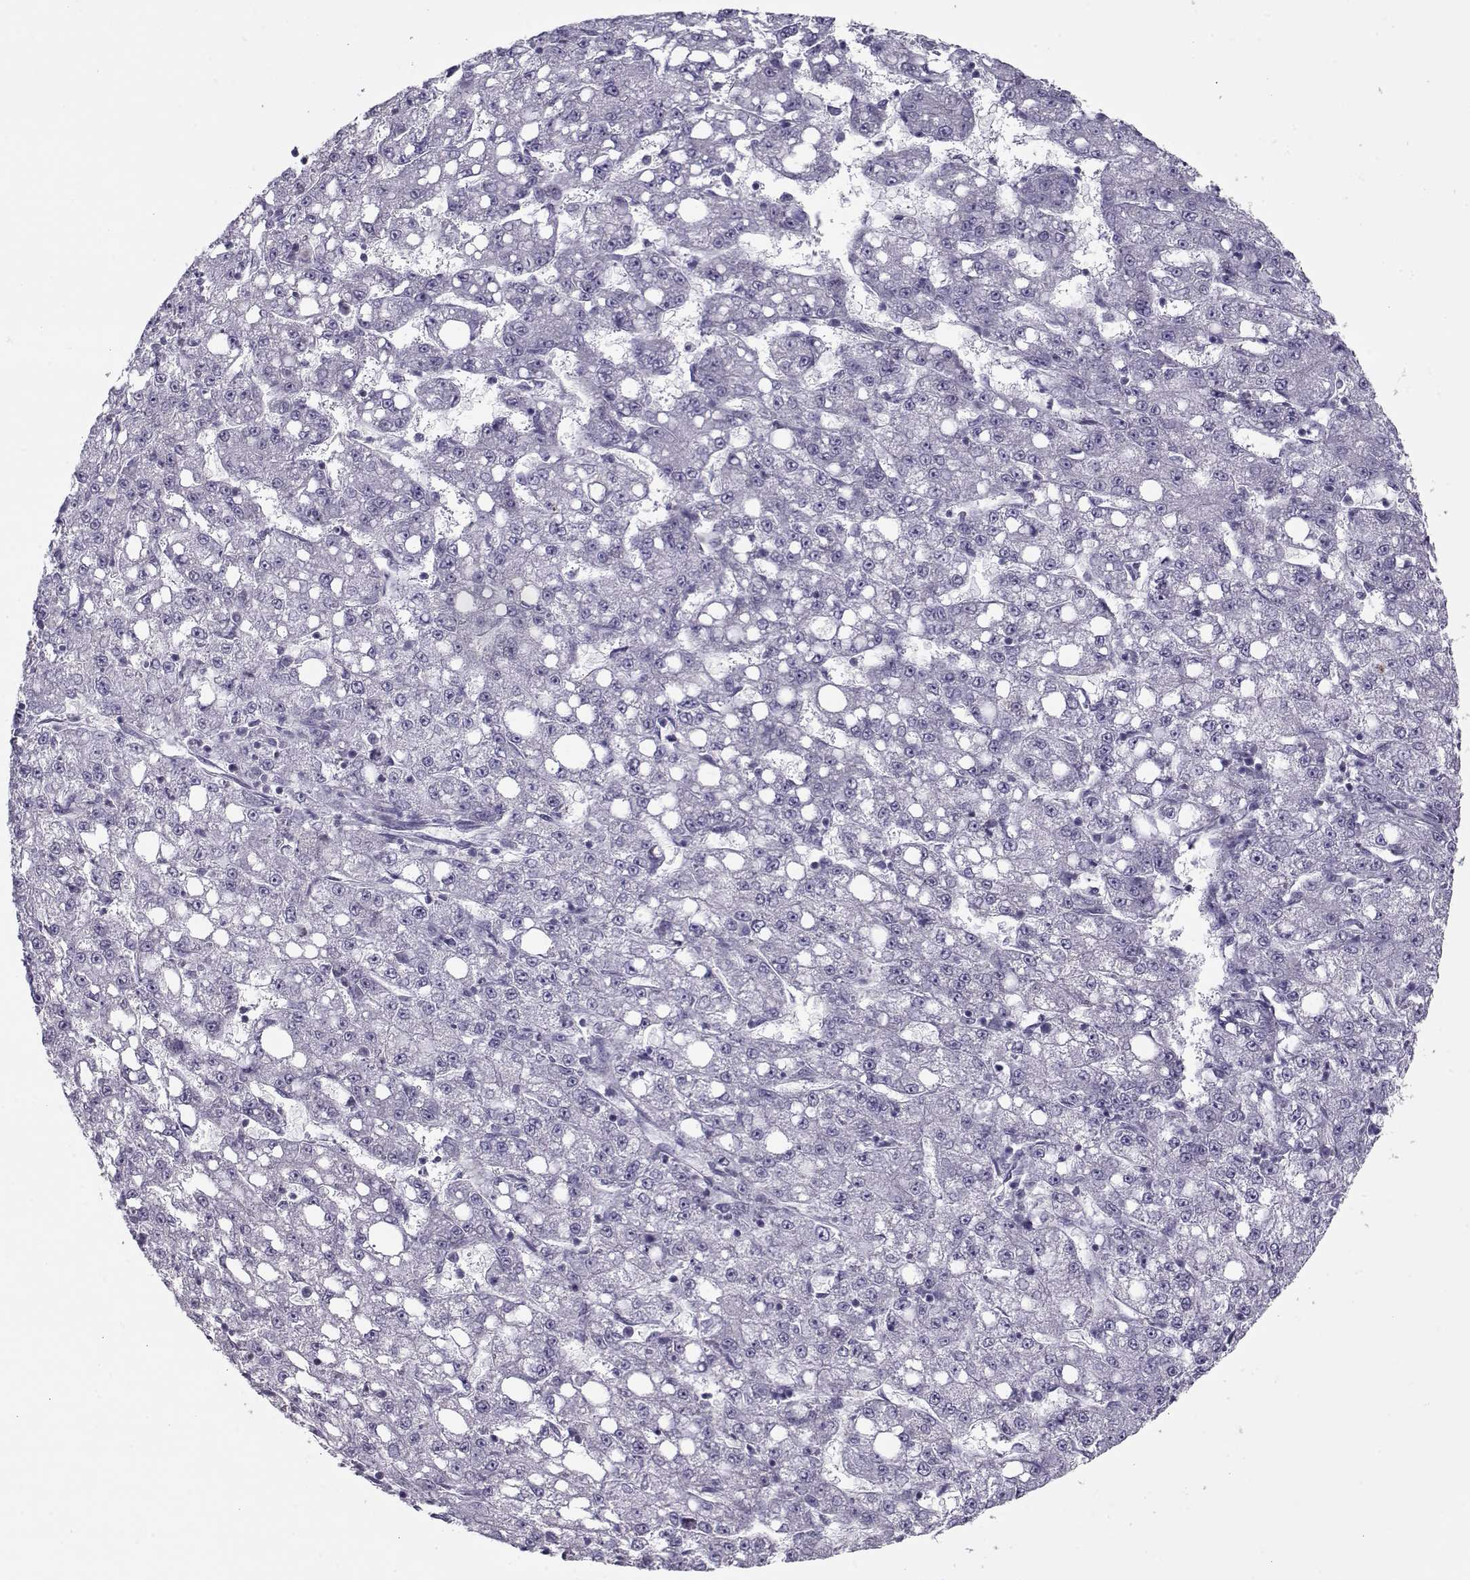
{"staining": {"intensity": "negative", "quantity": "none", "location": "none"}, "tissue": "liver cancer", "cell_type": "Tumor cells", "image_type": "cancer", "snomed": [{"axis": "morphology", "description": "Carcinoma, Hepatocellular, NOS"}, {"axis": "topography", "description": "Liver"}], "caption": "The histopathology image demonstrates no staining of tumor cells in hepatocellular carcinoma (liver).", "gene": "PP2D1", "patient": {"sex": "female", "age": 65}}